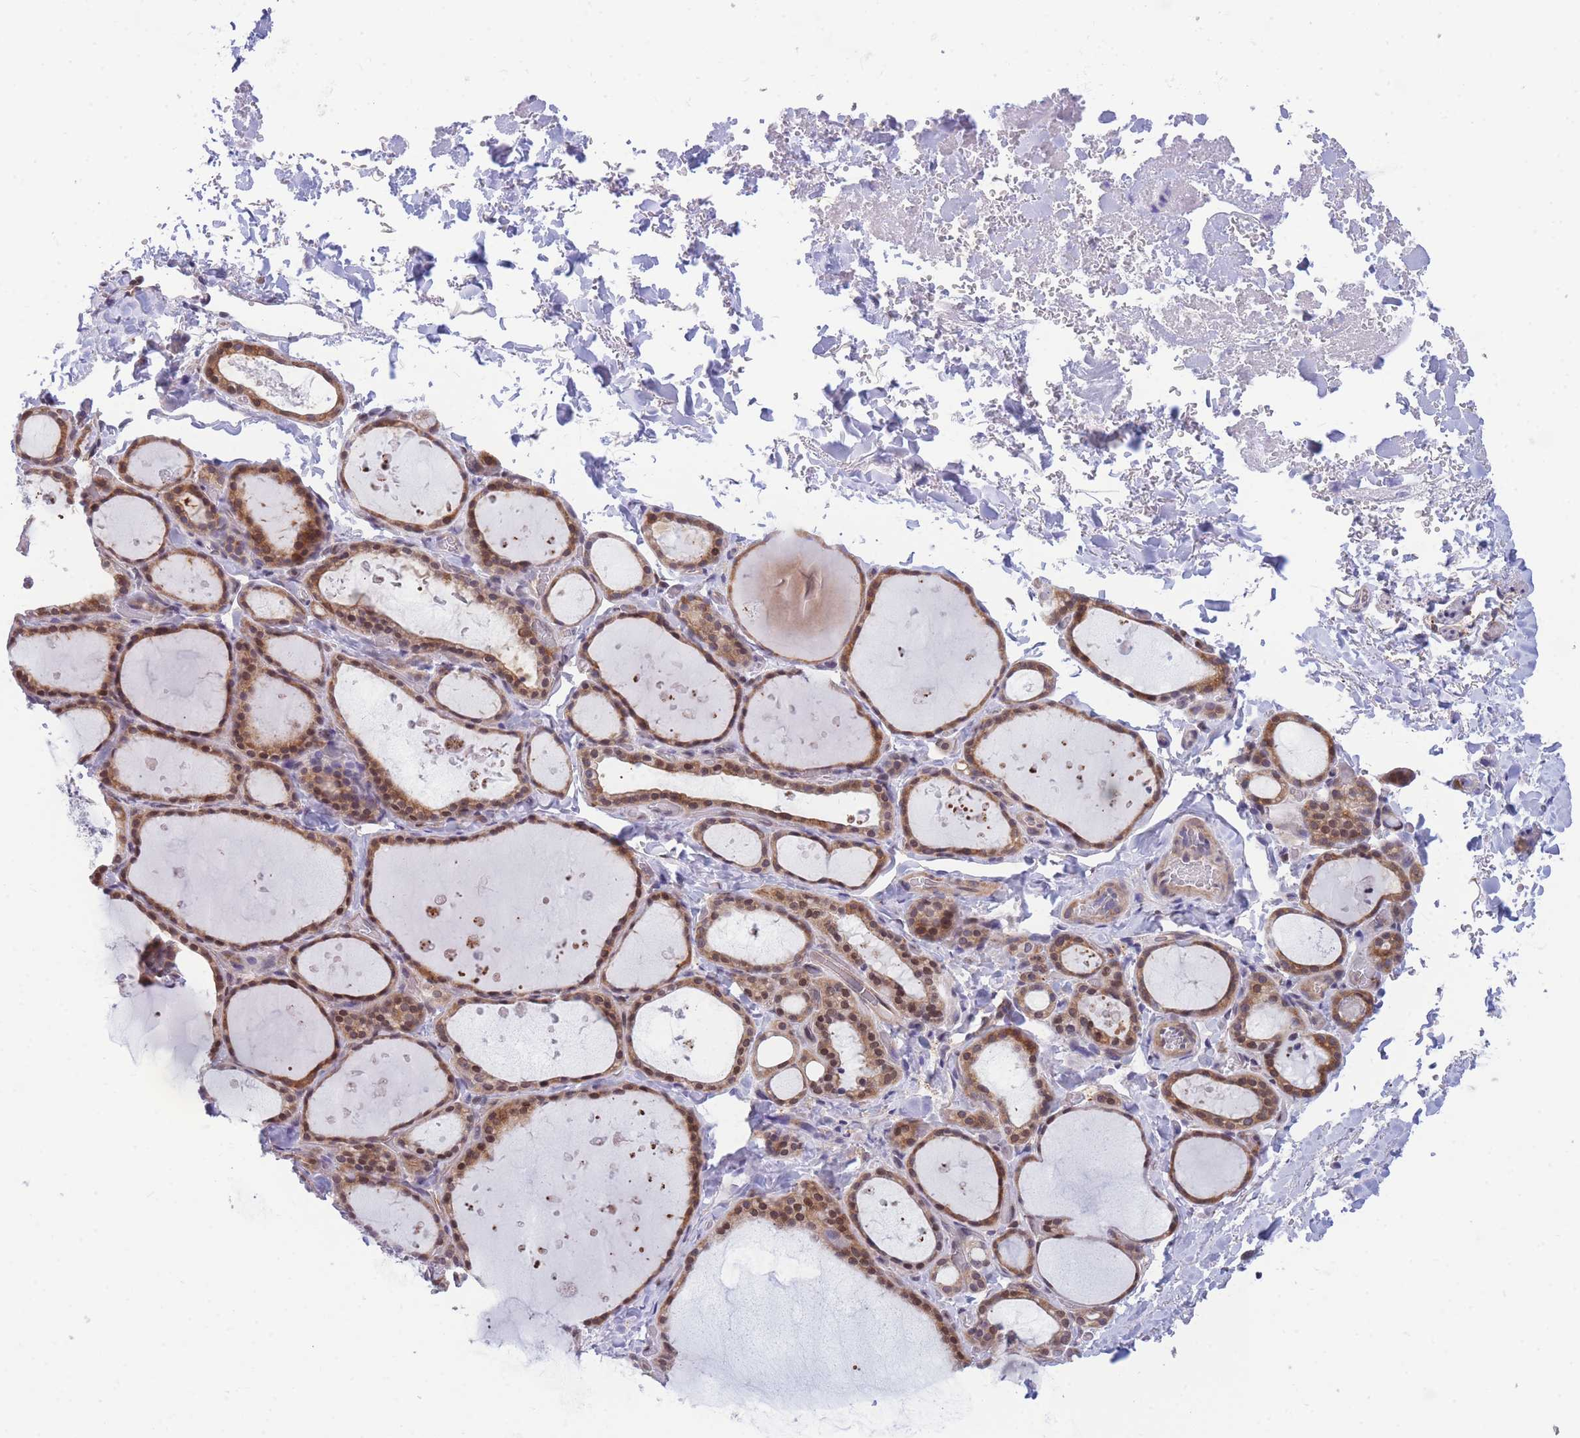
{"staining": {"intensity": "moderate", "quantity": ">75%", "location": "cytoplasmic/membranous,nuclear"}, "tissue": "thyroid gland", "cell_type": "Glandular cells", "image_type": "normal", "snomed": [{"axis": "morphology", "description": "Normal tissue, NOS"}, {"axis": "topography", "description": "Thyroid gland"}], "caption": "Immunohistochemistry (DAB (3,3'-diaminobenzidine)) staining of benign thyroid gland reveals moderate cytoplasmic/membranous,nuclear protein positivity in about >75% of glandular cells.", "gene": "CRACD", "patient": {"sex": "female", "age": 44}}